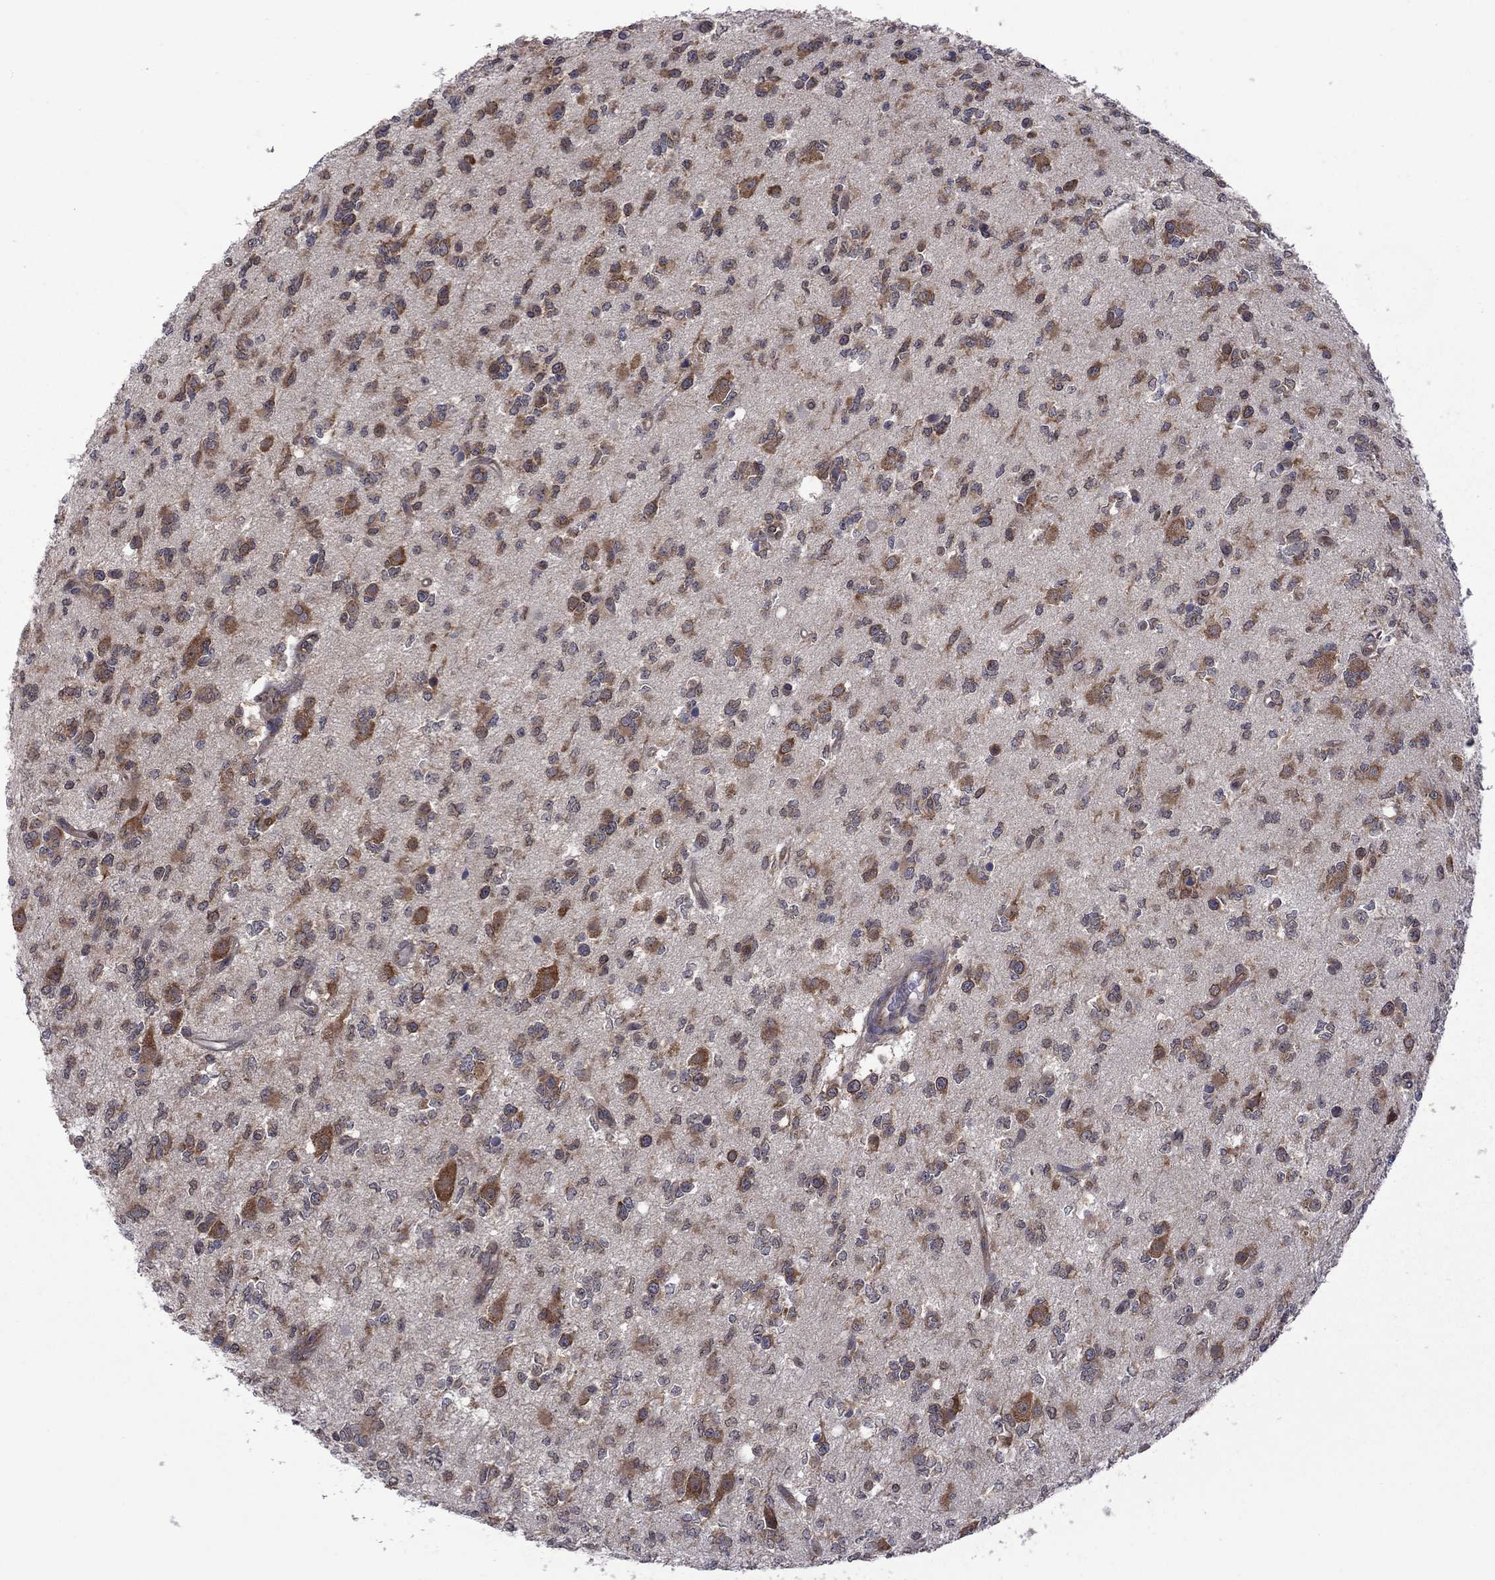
{"staining": {"intensity": "strong", "quantity": "25%-75%", "location": "cytoplasmic/membranous"}, "tissue": "glioma", "cell_type": "Tumor cells", "image_type": "cancer", "snomed": [{"axis": "morphology", "description": "Glioma, malignant, Low grade"}, {"axis": "topography", "description": "Brain"}], "caption": "Tumor cells show high levels of strong cytoplasmic/membranous positivity in approximately 25%-75% of cells in human glioma.", "gene": "NAA50", "patient": {"sex": "female", "age": 45}}